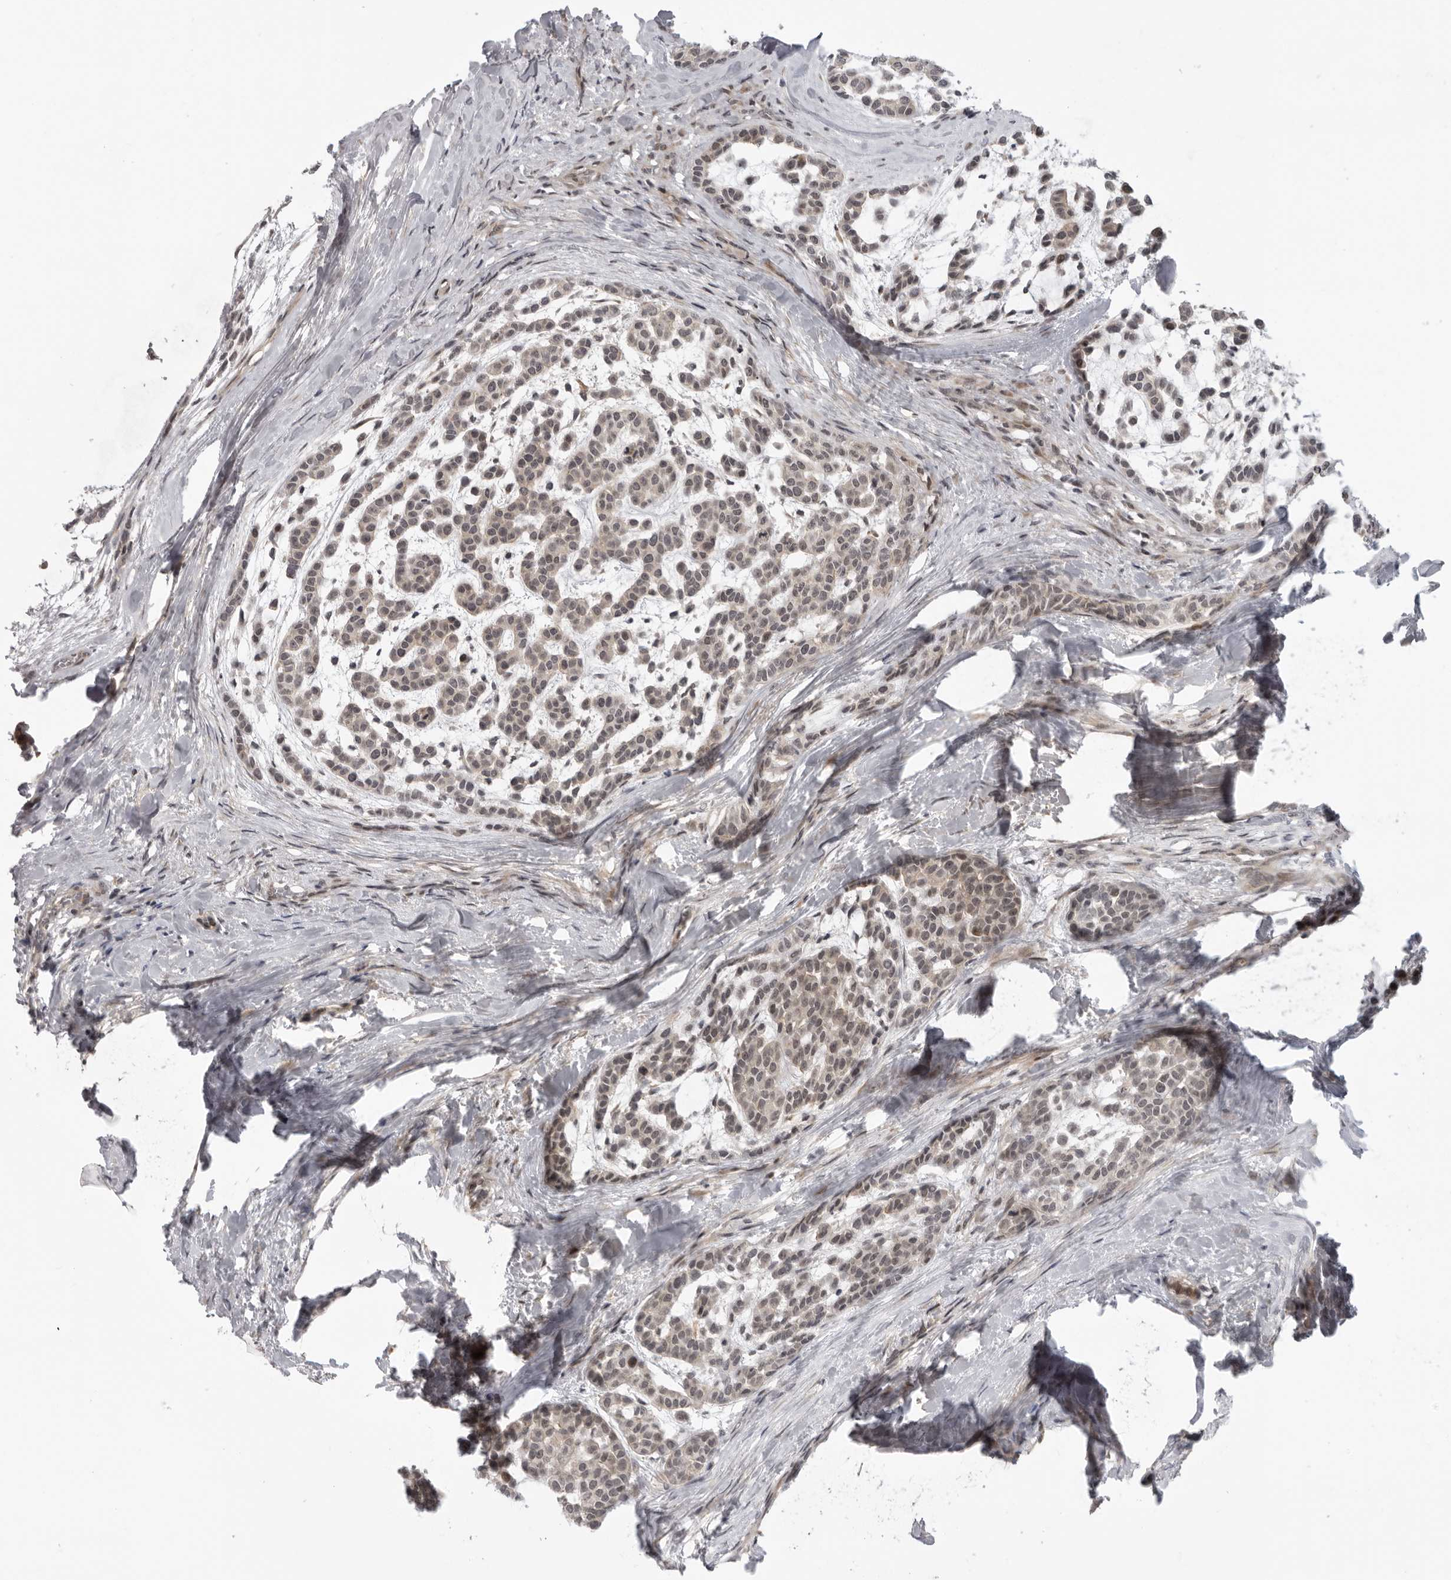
{"staining": {"intensity": "negative", "quantity": "none", "location": "none"}, "tissue": "head and neck cancer", "cell_type": "Tumor cells", "image_type": "cancer", "snomed": [{"axis": "morphology", "description": "Adenocarcinoma, NOS"}, {"axis": "morphology", "description": "Adenoma, NOS"}, {"axis": "topography", "description": "Head-Neck"}], "caption": "Tumor cells are negative for brown protein staining in head and neck adenoma.", "gene": "ALPK2", "patient": {"sex": "female", "age": 55}}